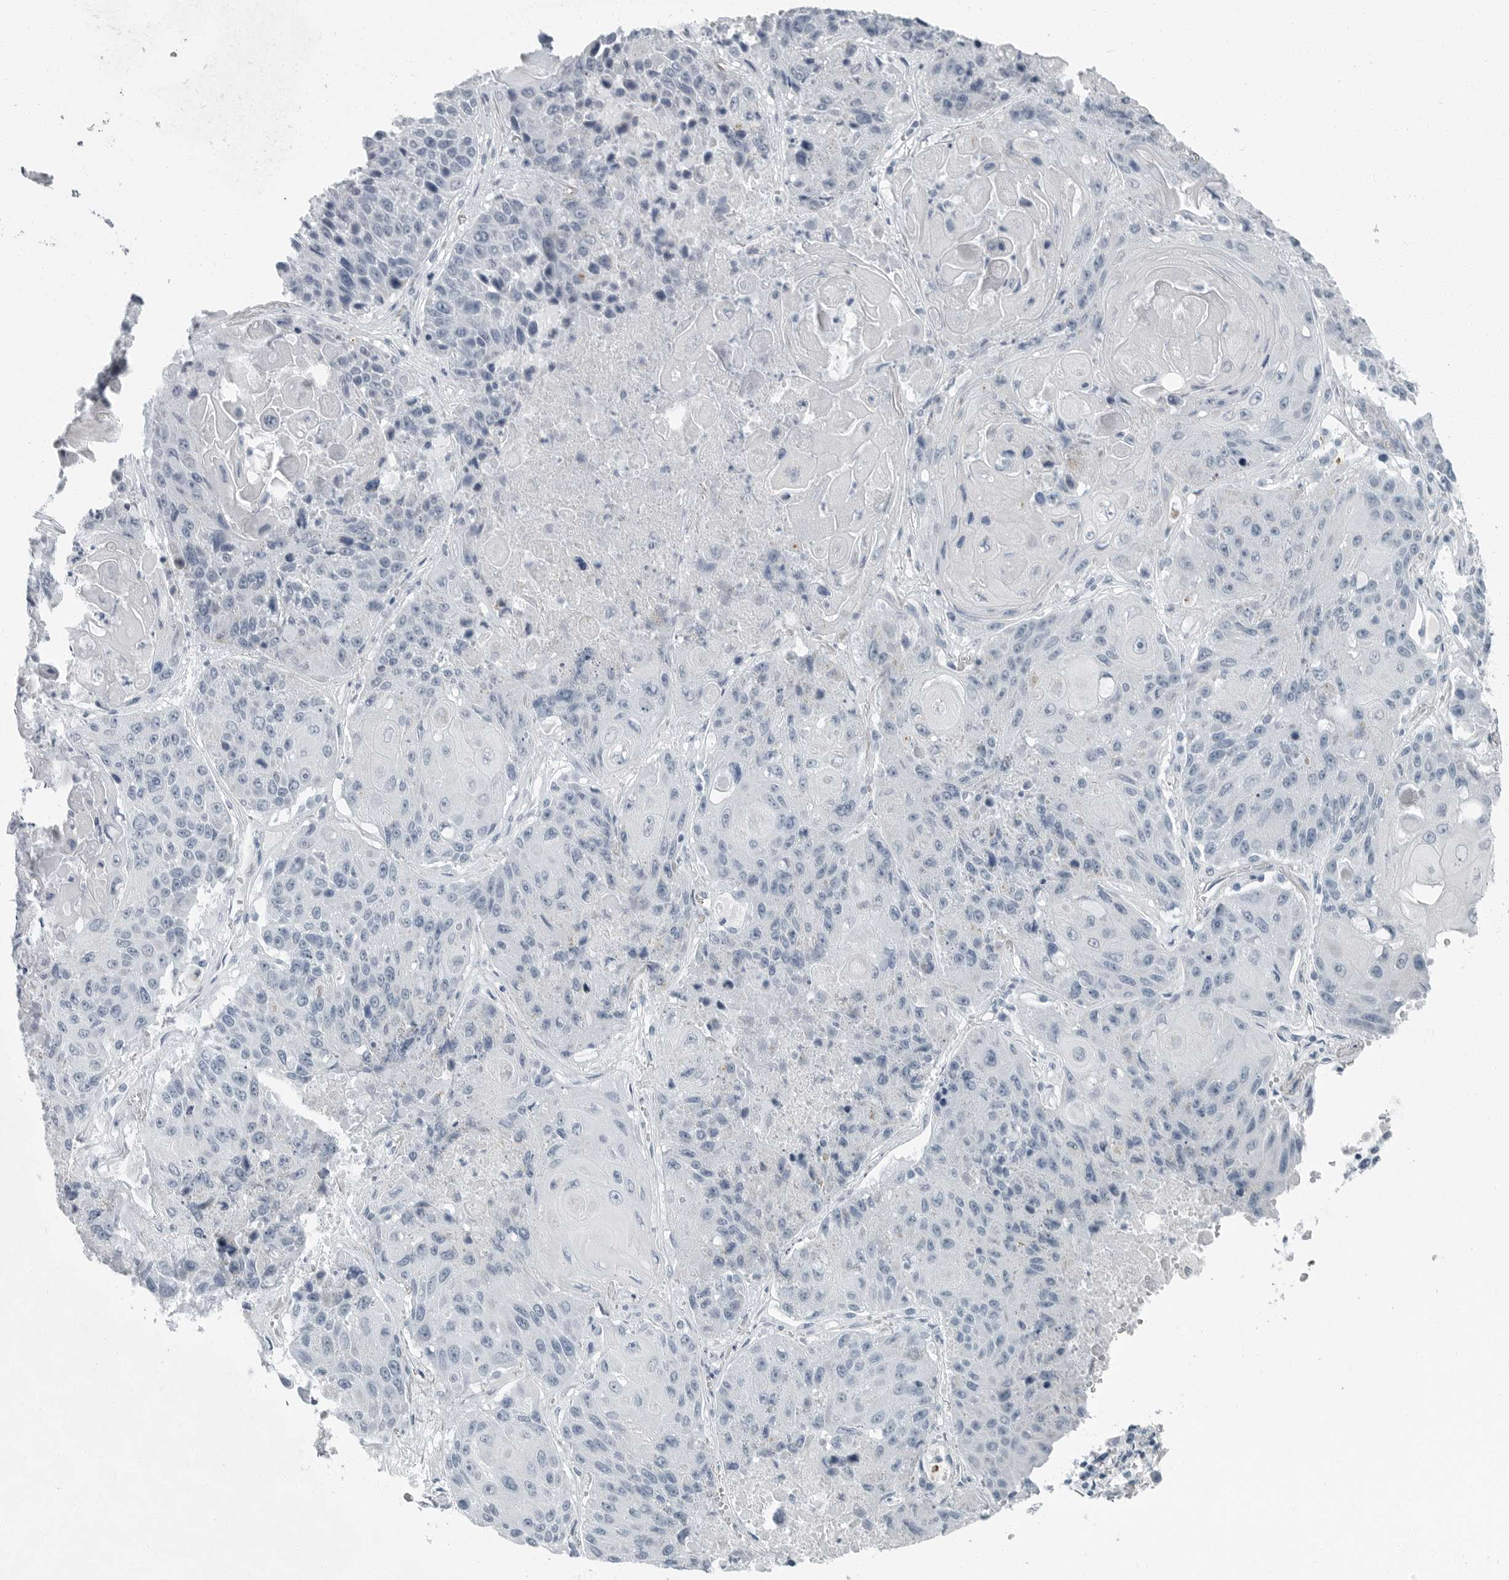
{"staining": {"intensity": "negative", "quantity": "none", "location": "none"}, "tissue": "lung cancer", "cell_type": "Tumor cells", "image_type": "cancer", "snomed": [{"axis": "morphology", "description": "Squamous cell carcinoma, NOS"}, {"axis": "topography", "description": "Lung"}], "caption": "Squamous cell carcinoma (lung) was stained to show a protein in brown. There is no significant positivity in tumor cells.", "gene": "ZPBP2", "patient": {"sex": "male", "age": 61}}